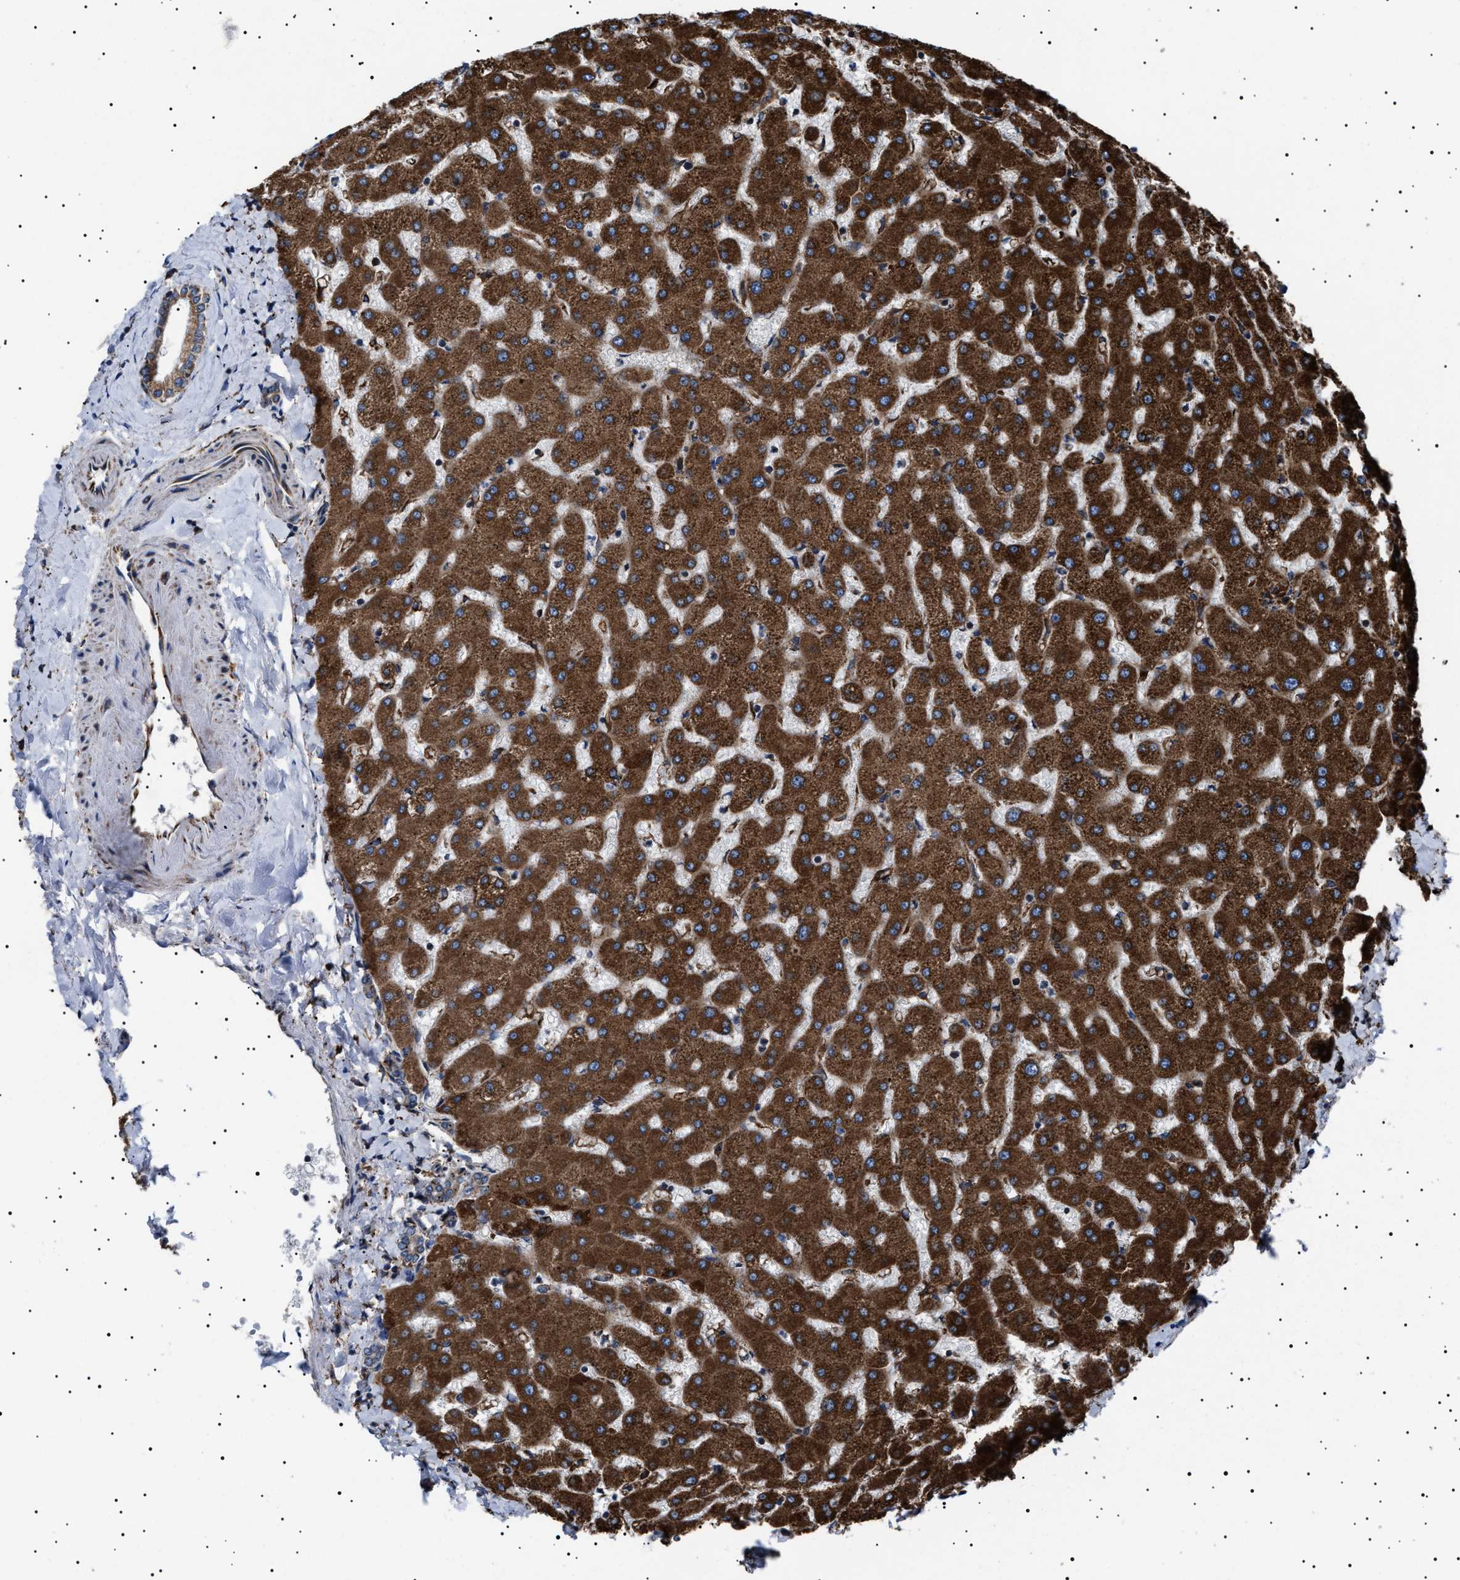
{"staining": {"intensity": "moderate", "quantity": ">75%", "location": "cytoplasmic/membranous"}, "tissue": "liver", "cell_type": "Cholangiocytes", "image_type": "normal", "snomed": [{"axis": "morphology", "description": "Normal tissue, NOS"}, {"axis": "topography", "description": "Liver"}], "caption": "A micrograph of liver stained for a protein shows moderate cytoplasmic/membranous brown staining in cholangiocytes. The staining was performed using DAB (3,3'-diaminobenzidine) to visualize the protein expression in brown, while the nuclei were stained in blue with hematoxylin (Magnification: 20x).", "gene": "TOP1MT", "patient": {"sex": "female", "age": 63}}